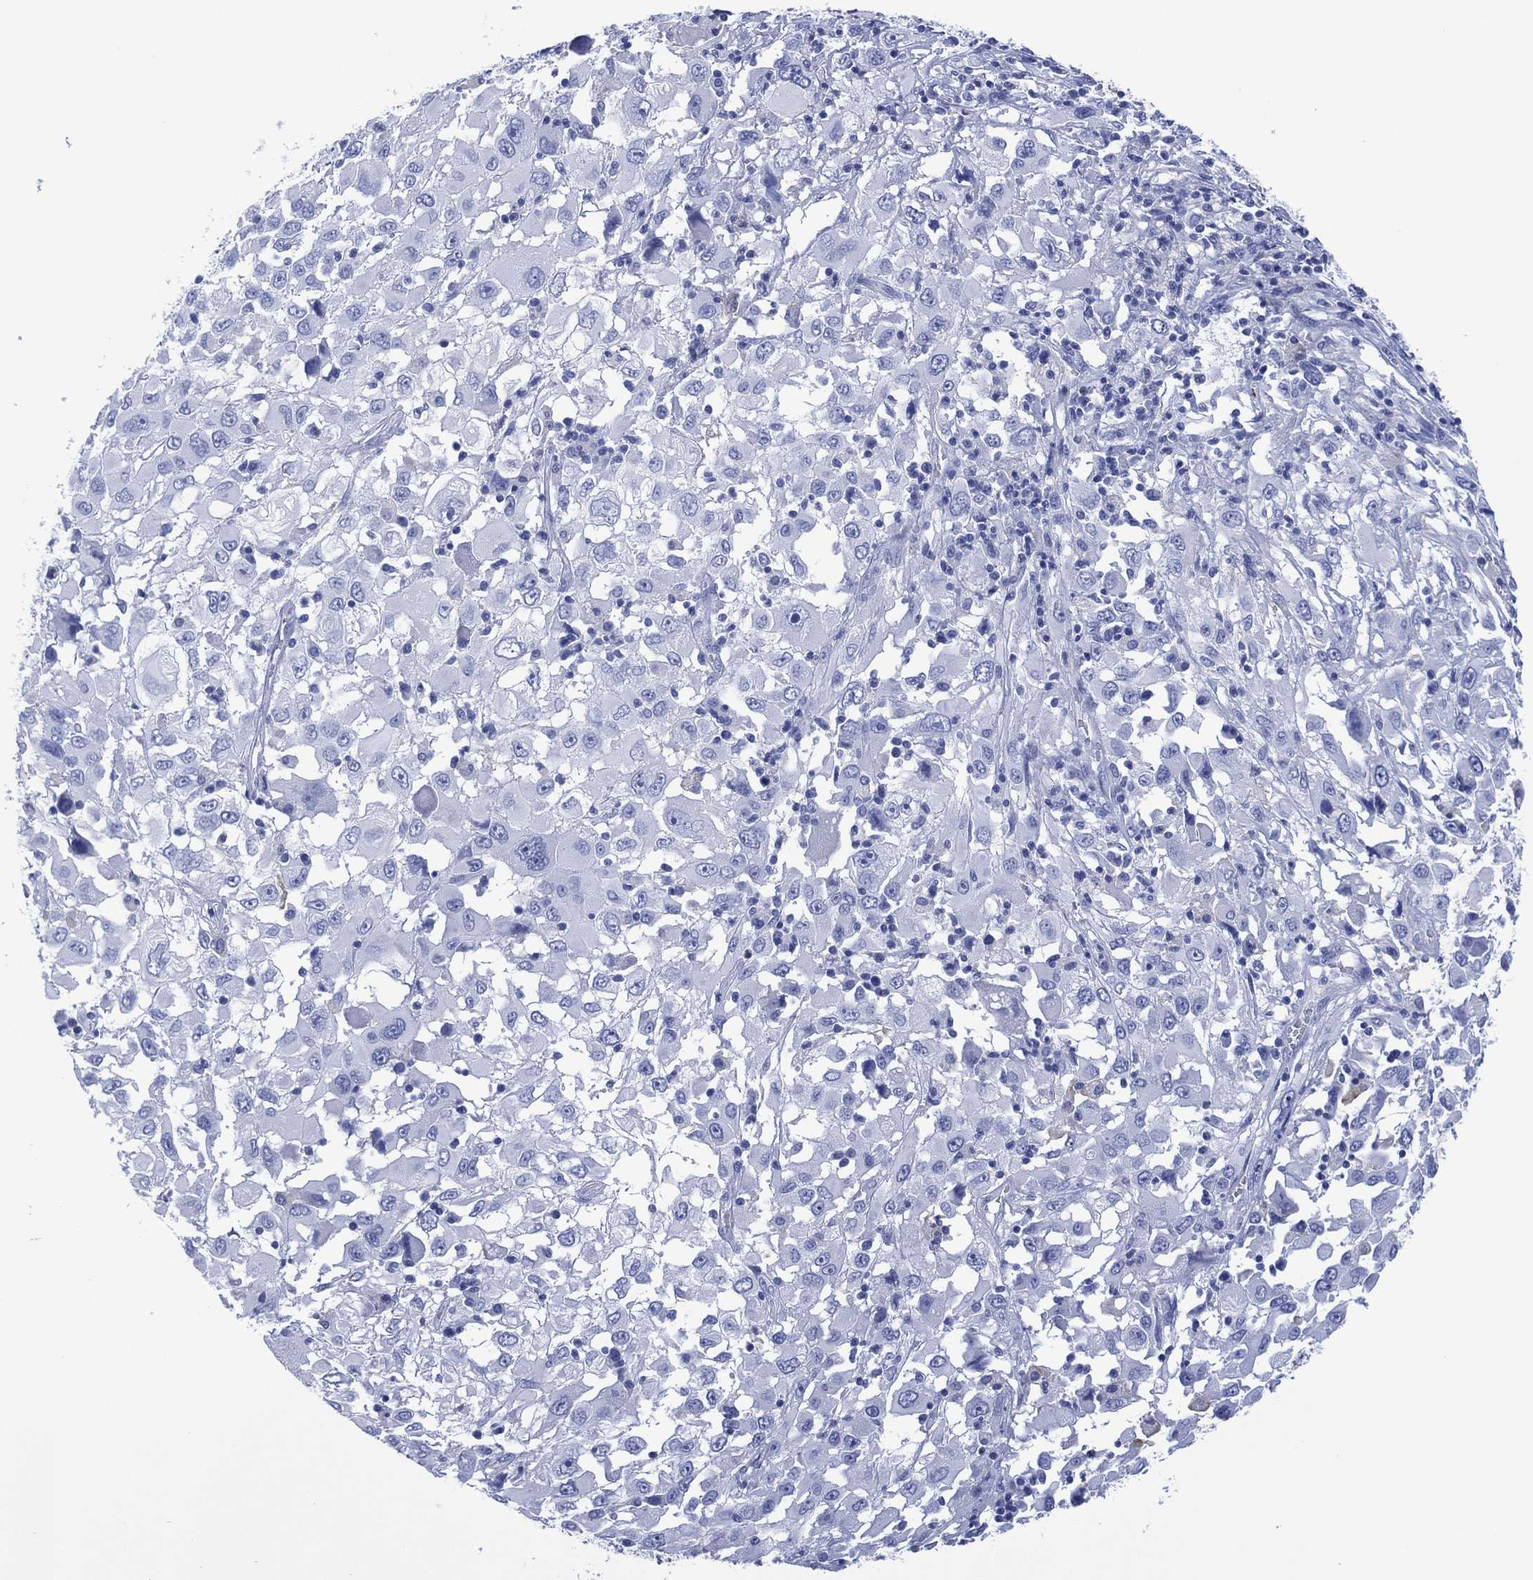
{"staining": {"intensity": "negative", "quantity": "none", "location": "none"}, "tissue": "melanoma", "cell_type": "Tumor cells", "image_type": "cancer", "snomed": [{"axis": "morphology", "description": "Malignant melanoma, Metastatic site"}, {"axis": "topography", "description": "Soft tissue"}], "caption": "The micrograph shows no staining of tumor cells in melanoma.", "gene": "DPP4", "patient": {"sex": "male", "age": 50}}